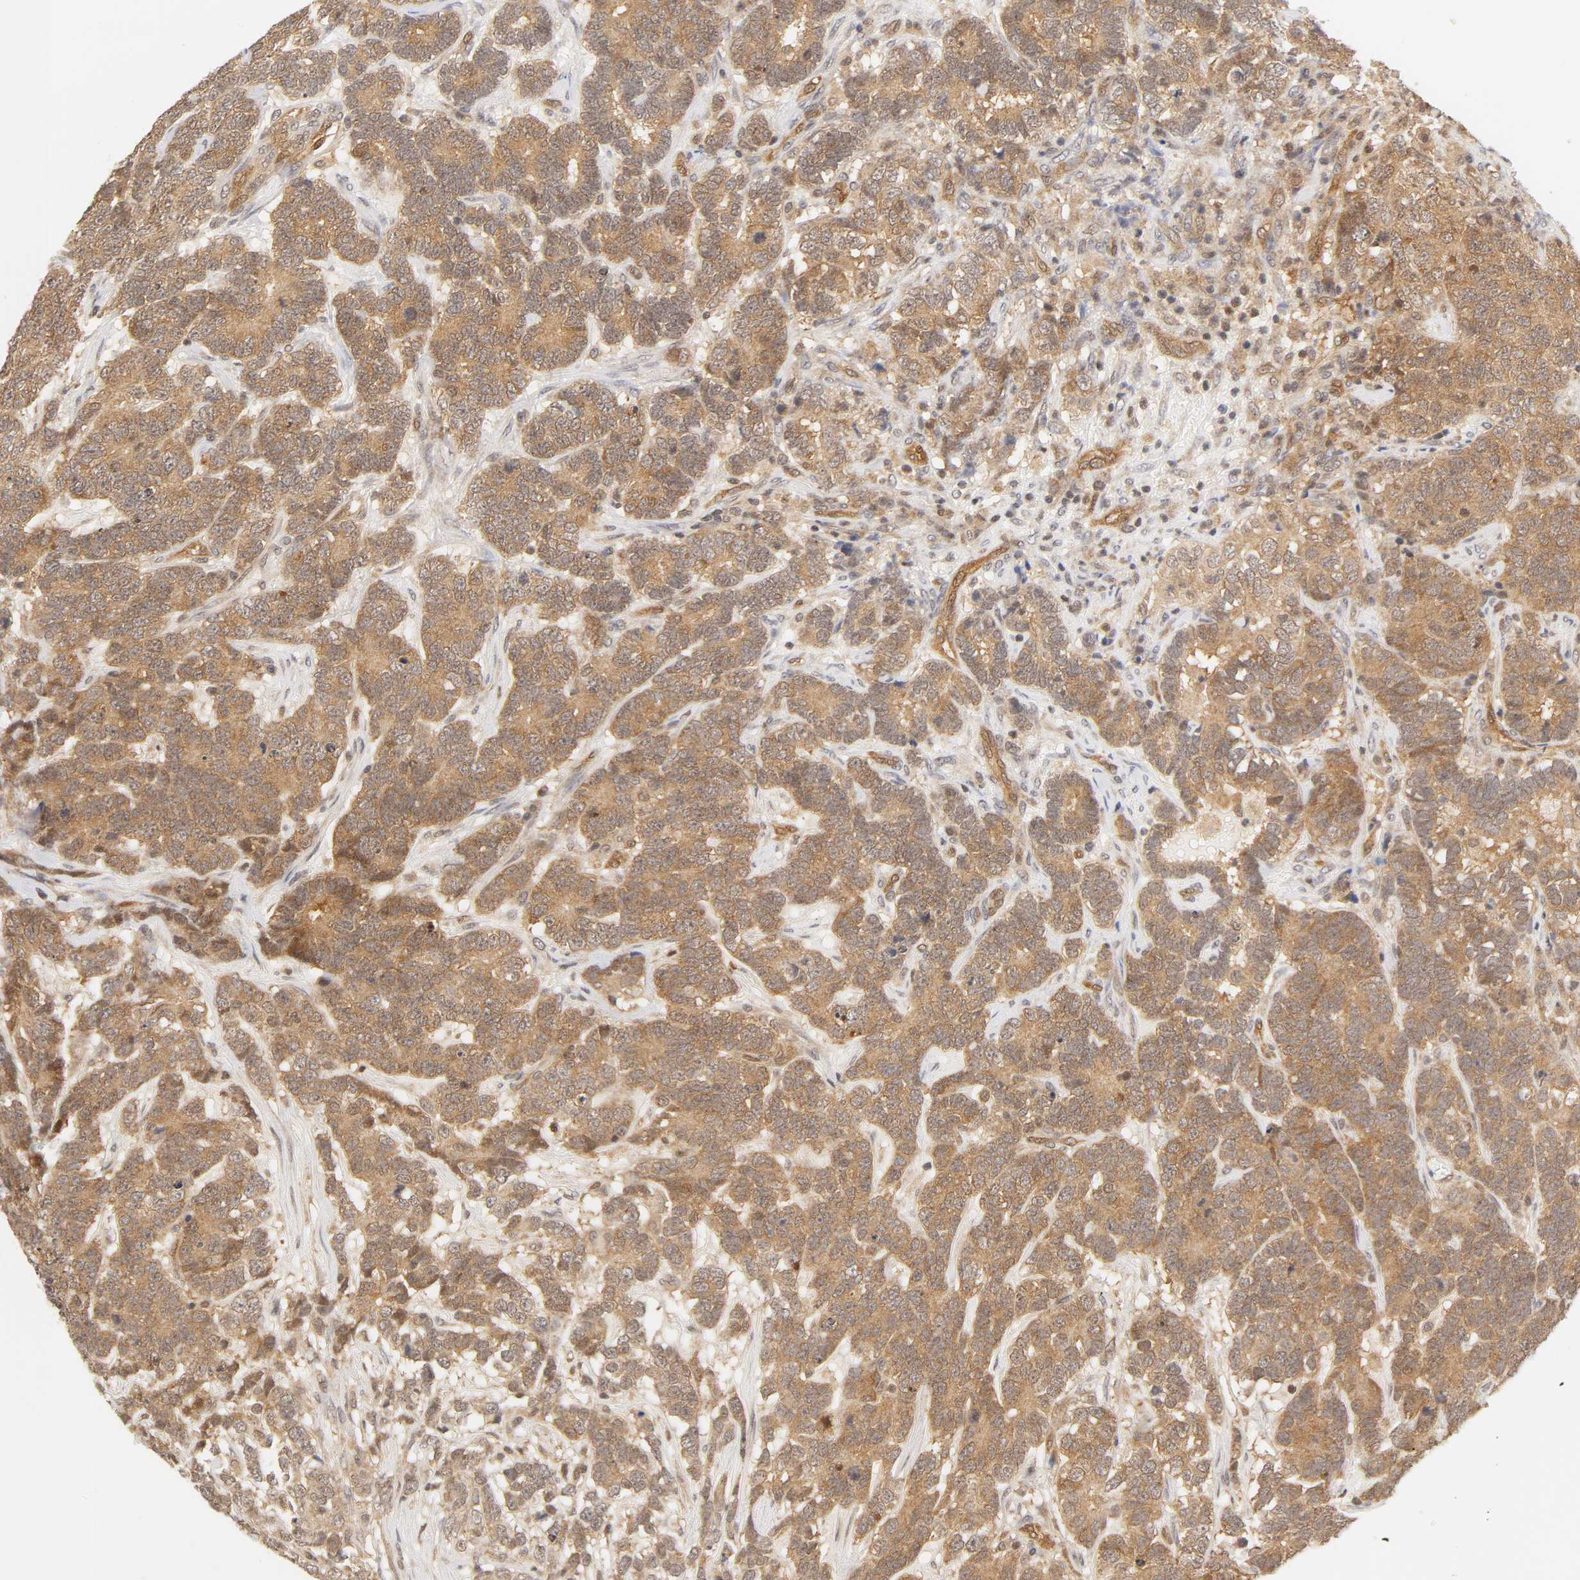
{"staining": {"intensity": "moderate", "quantity": ">75%", "location": "cytoplasmic/membranous"}, "tissue": "testis cancer", "cell_type": "Tumor cells", "image_type": "cancer", "snomed": [{"axis": "morphology", "description": "Carcinoma, Embryonal, NOS"}, {"axis": "topography", "description": "Testis"}], "caption": "Testis cancer stained with DAB (3,3'-diaminobenzidine) immunohistochemistry exhibits medium levels of moderate cytoplasmic/membranous expression in approximately >75% of tumor cells. (DAB (3,3'-diaminobenzidine) IHC, brown staining for protein, blue staining for nuclei).", "gene": "CDC37", "patient": {"sex": "male", "age": 26}}